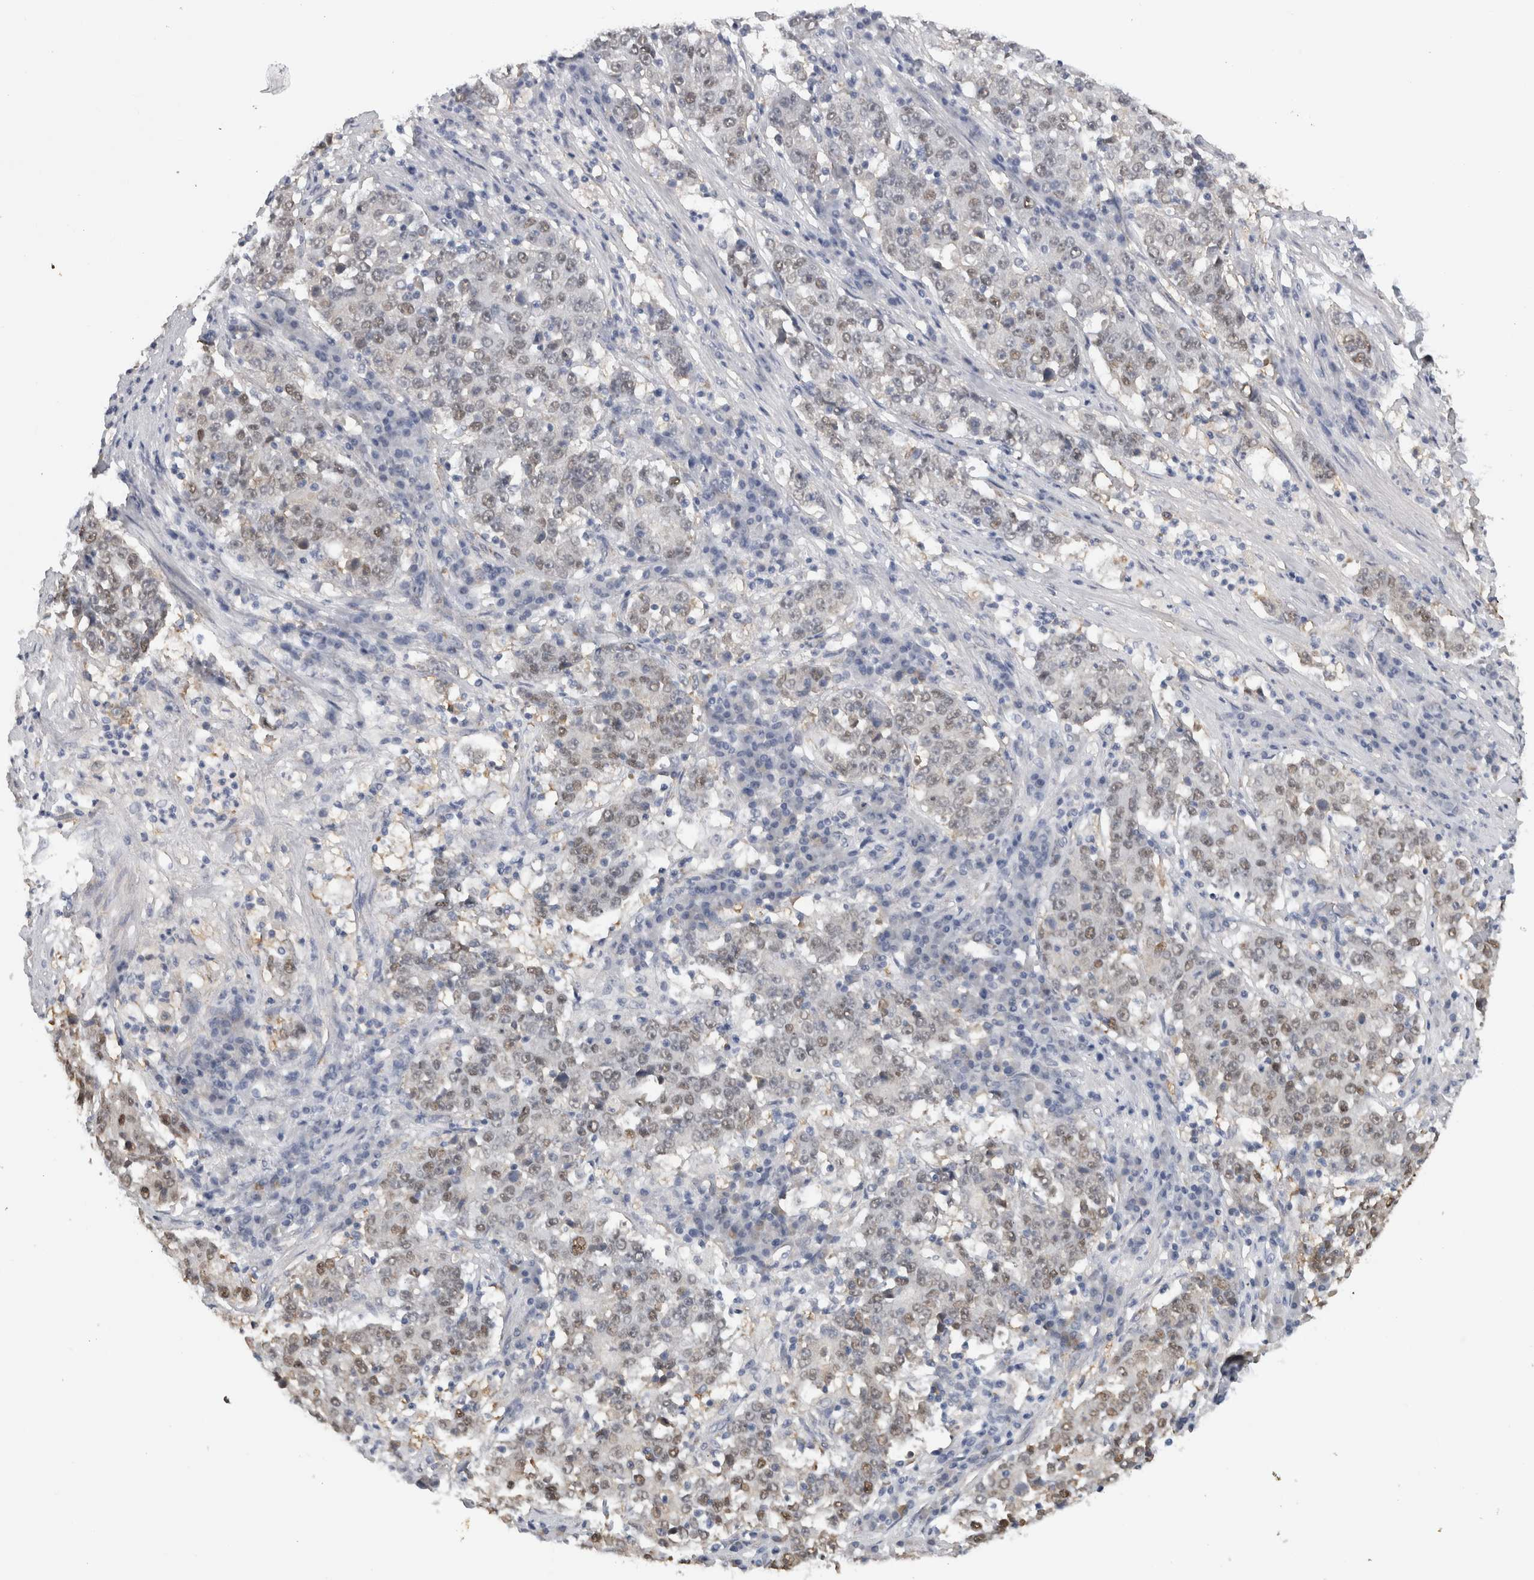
{"staining": {"intensity": "weak", "quantity": ">75%", "location": "nuclear"}, "tissue": "stomach cancer", "cell_type": "Tumor cells", "image_type": "cancer", "snomed": [{"axis": "morphology", "description": "Adenocarcinoma, NOS"}, {"axis": "topography", "description": "Stomach"}], "caption": "Stomach cancer (adenocarcinoma) stained with a brown dye shows weak nuclear positive staining in approximately >75% of tumor cells.", "gene": "DYRK2", "patient": {"sex": "male", "age": 59}}